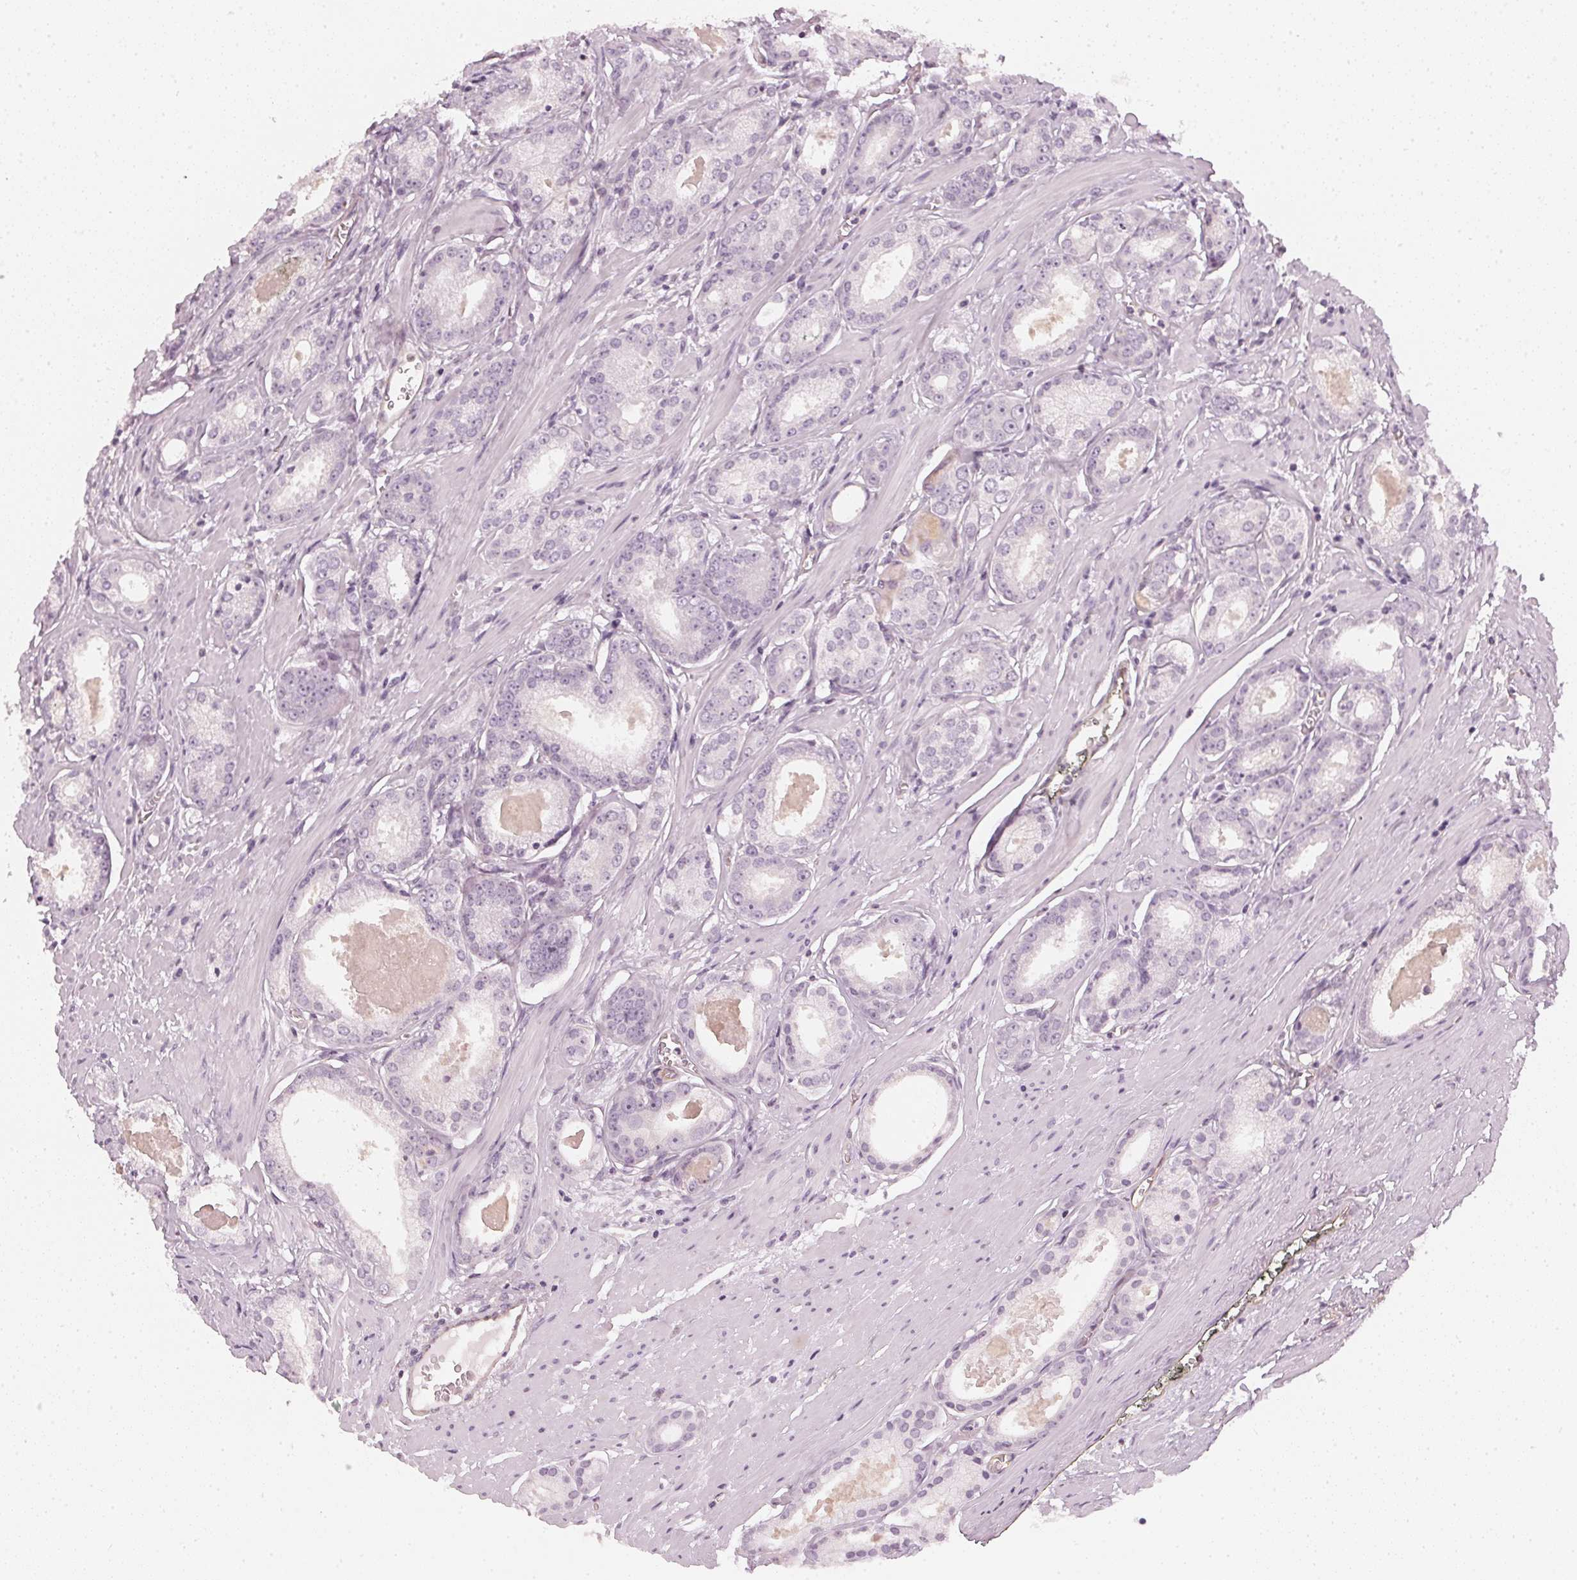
{"staining": {"intensity": "negative", "quantity": "none", "location": "none"}, "tissue": "prostate cancer", "cell_type": "Tumor cells", "image_type": "cancer", "snomed": [{"axis": "morphology", "description": "Adenocarcinoma, NOS"}, {"axis": "morphology", "description": "Adenocarcinoma, Low grade"}, {"axis": "topography", "description": "Prostate"}], "caption": "High magnification brightfield microscopy of adenocarcinoma (prostate) stained with DAB (brown) and counterstained with hematoxylin (blue): tumor cells show no significant positivity. Nuclei are stained in blue.", "gene": "APLP1", "patient": {"sex": "male", "age": 64}}